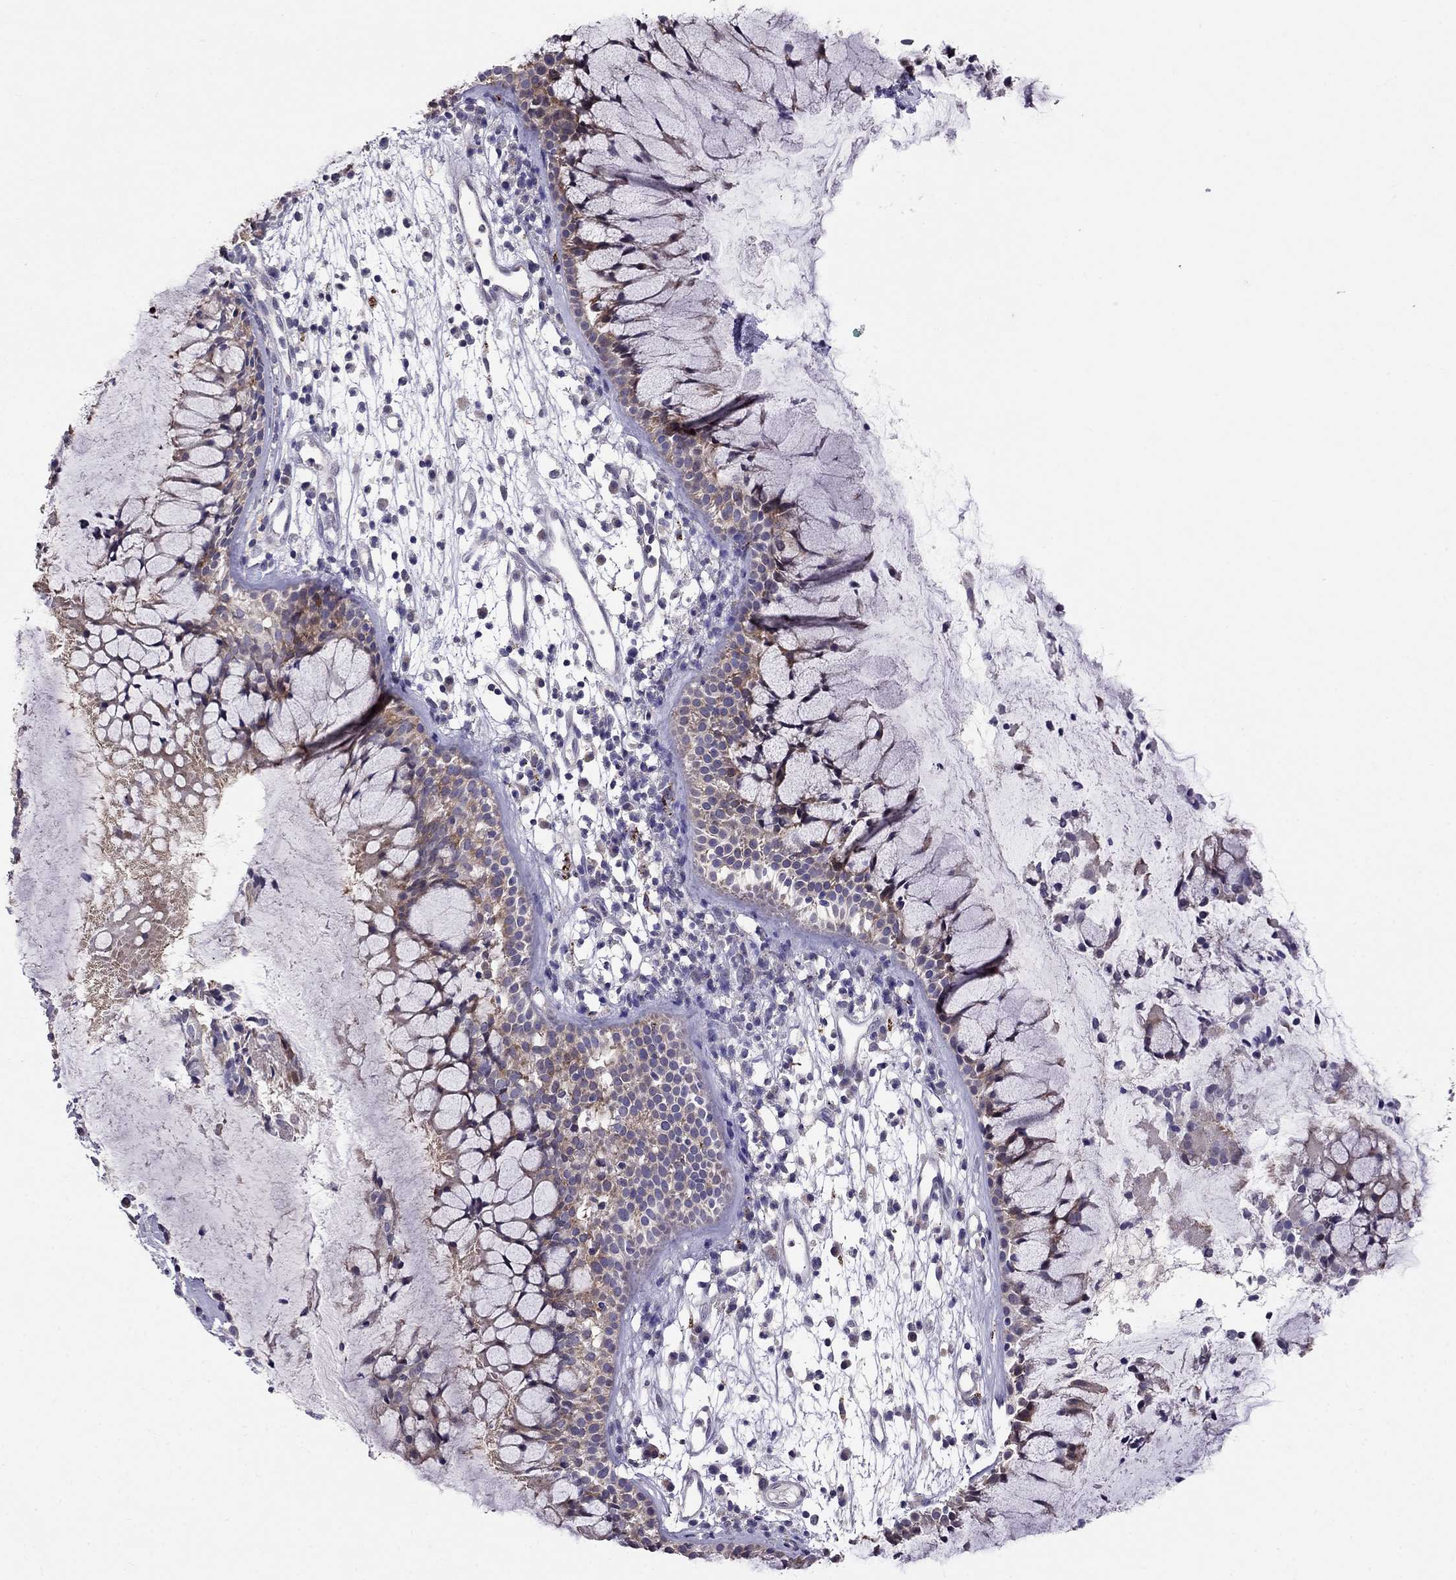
{"staining": {"intensity": "moderate", "quantity": "<25%", "location": "cytoplasmic/membranous"}, "tissue": "nasopharynx", "cell_type": "Respiratory epithelial cells", "image_type": "normal", "snomed": [{"axis": "morphology", "description": "Normal tissue, NOS"}, {"axis": "topography", "description": "Nasopharynx"}], "caption": "DAB (3,3'-diaminobenzidine) immunohistochemical staining of normal human nasopharynx displays moderate cytoplasmic/membranous protein staining in approximately <25% of respiratory epithelial cells.", "gene": "MAGEB4", "patient": {"sex": "male", "age": 77}}